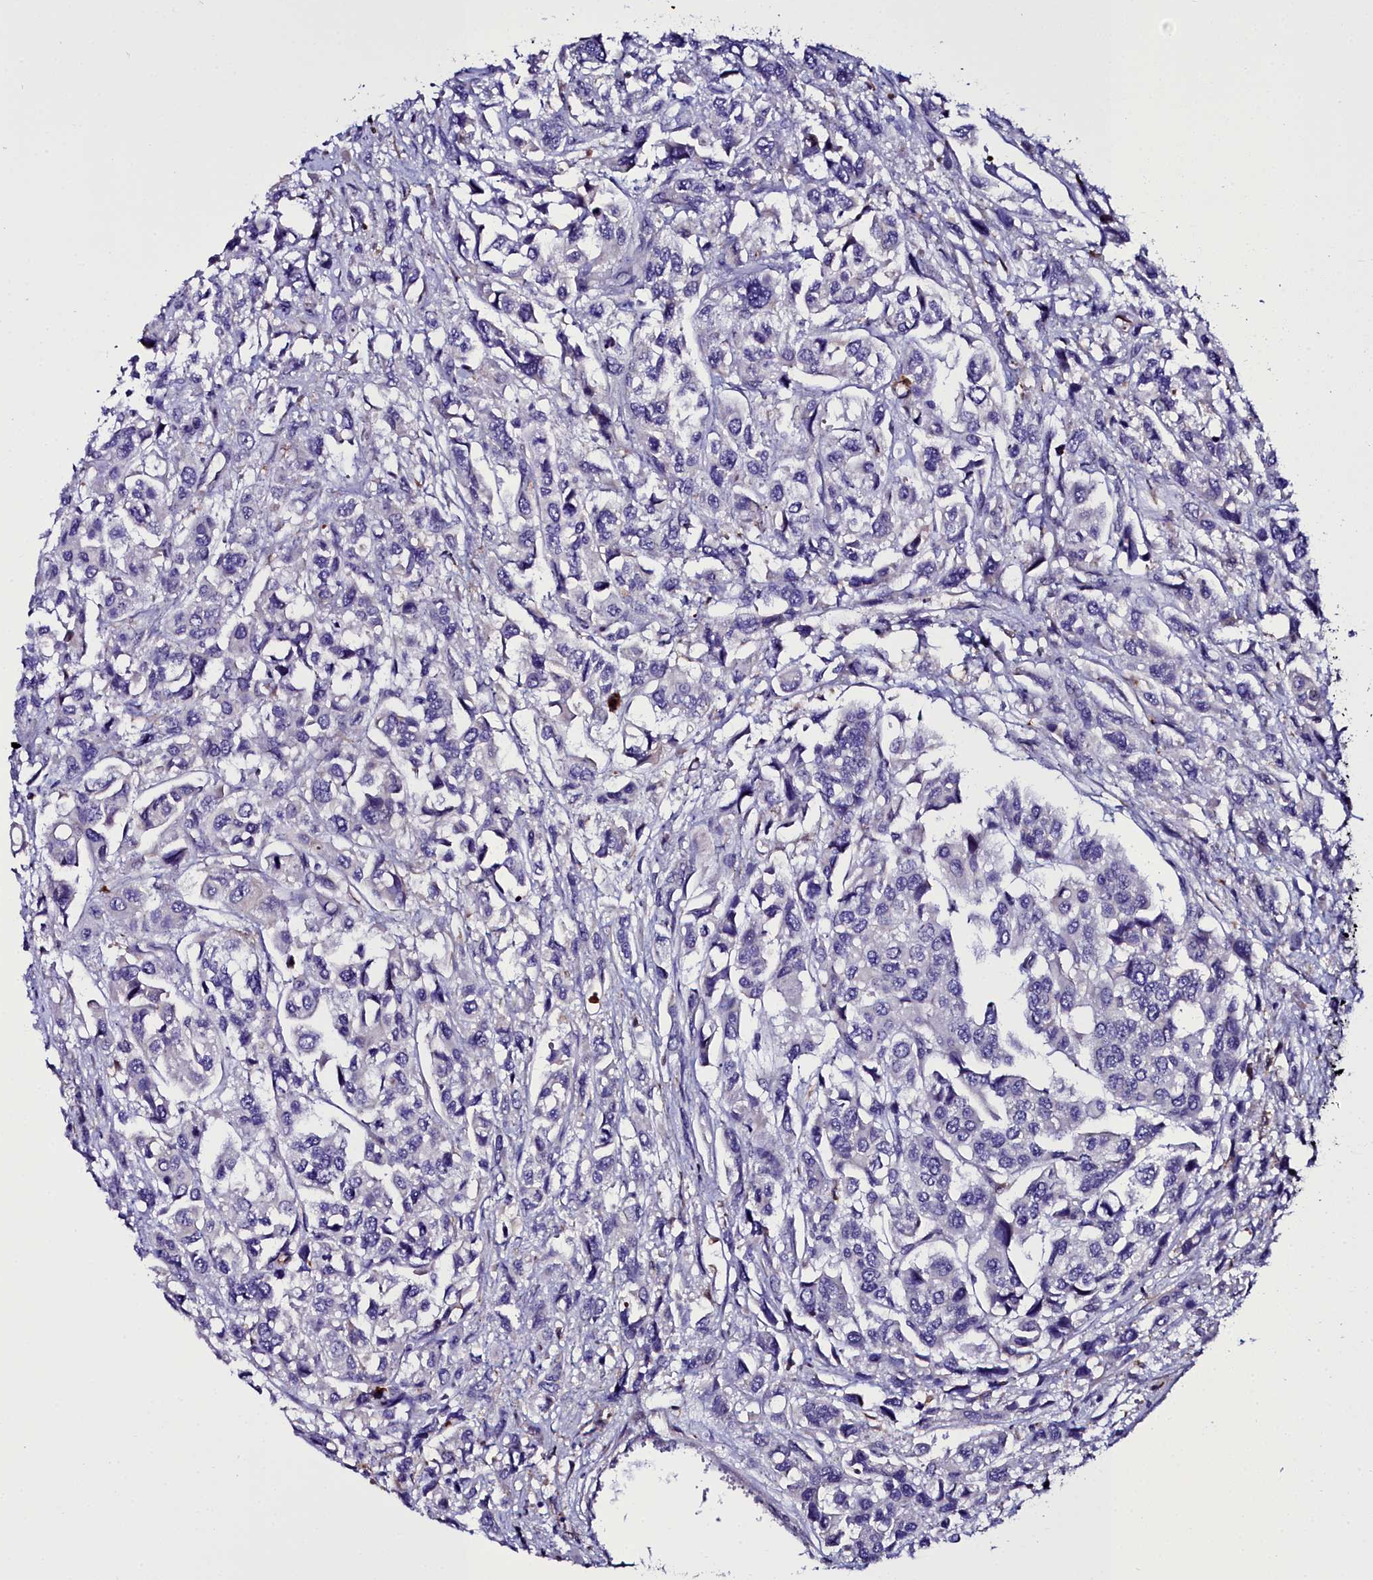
{"staining": {"intensity": "negative", "quantity": "none", "location": "none"}, "tissue": "urothelial cancer", "cell_type": "Tumor cells", "image_type": "cancer", "snomed": [{"axis": "morphology", "description": "Urothelial carcinoma, High grade"}, {"axis": "topography", "description": "Urinary bladder"}], "caption": "Immunohistochemical staining of urothelial cancer demonstrates no significant expression in tumor cells.", "gene": "ELAPOR2", "patient": {"sex": "male", "age": 67}}